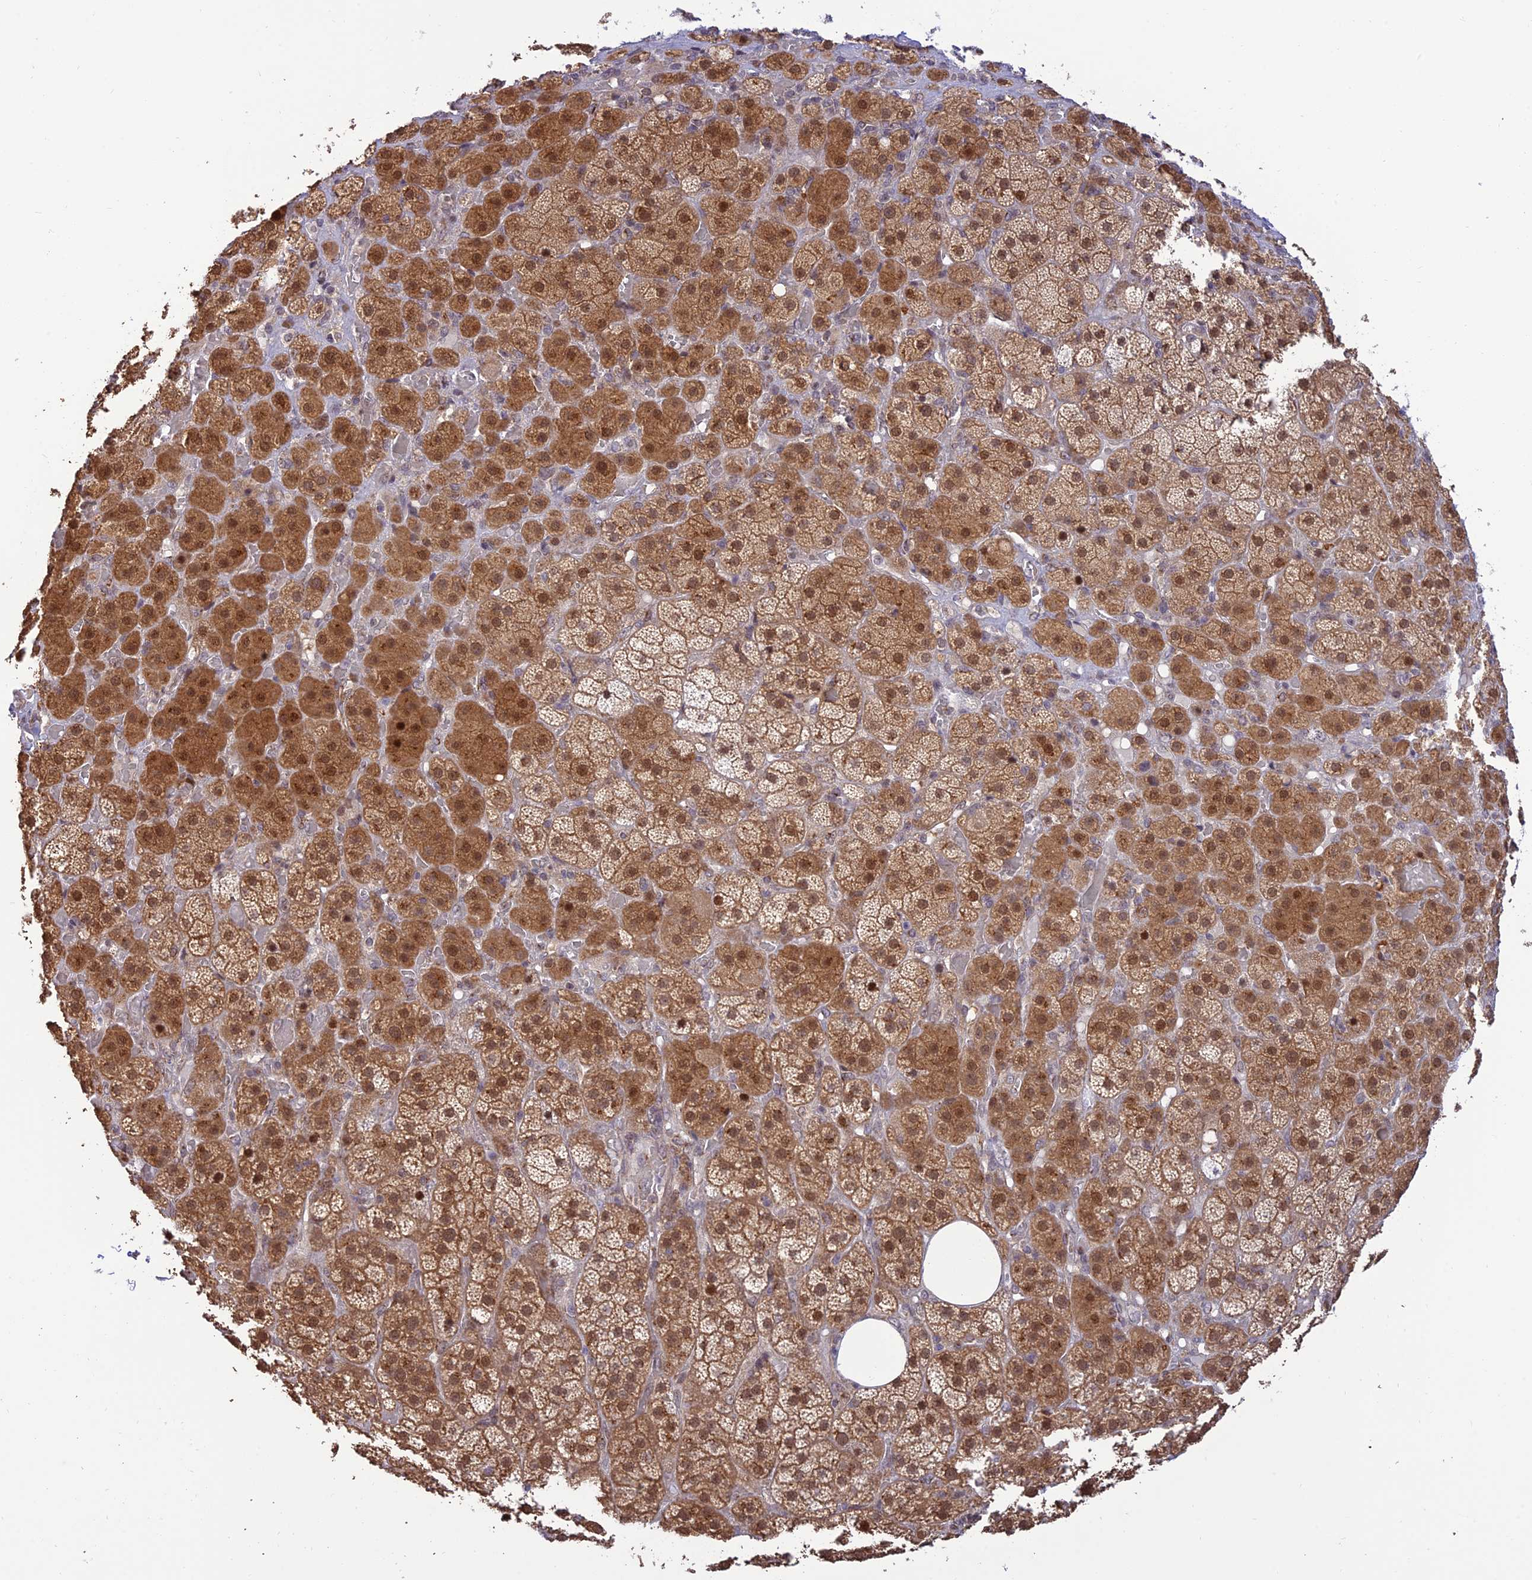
{"staining": {"intensity": "strong", "quantity": ">75%", "location": "cytoplasmic/membranous,nuclear"}, "tissue": "adrenal gland", "cell_type": "Glandular cells", "image_type": "normal", "snomed": [{"axis": "morphology", "description": "Normal tissue, NOS"}, {"axis": "topography", "description": "Adrenal gland"}], "caption": "This is an image of immunohistochemistry (IHC) staining of benign adrenal gland, which shows strong staining in the cytoplasmic/membranous,nuclear of glandular cells.", "gene": "GOLGA3", "patient": {"sex": "male", "age": 57}}